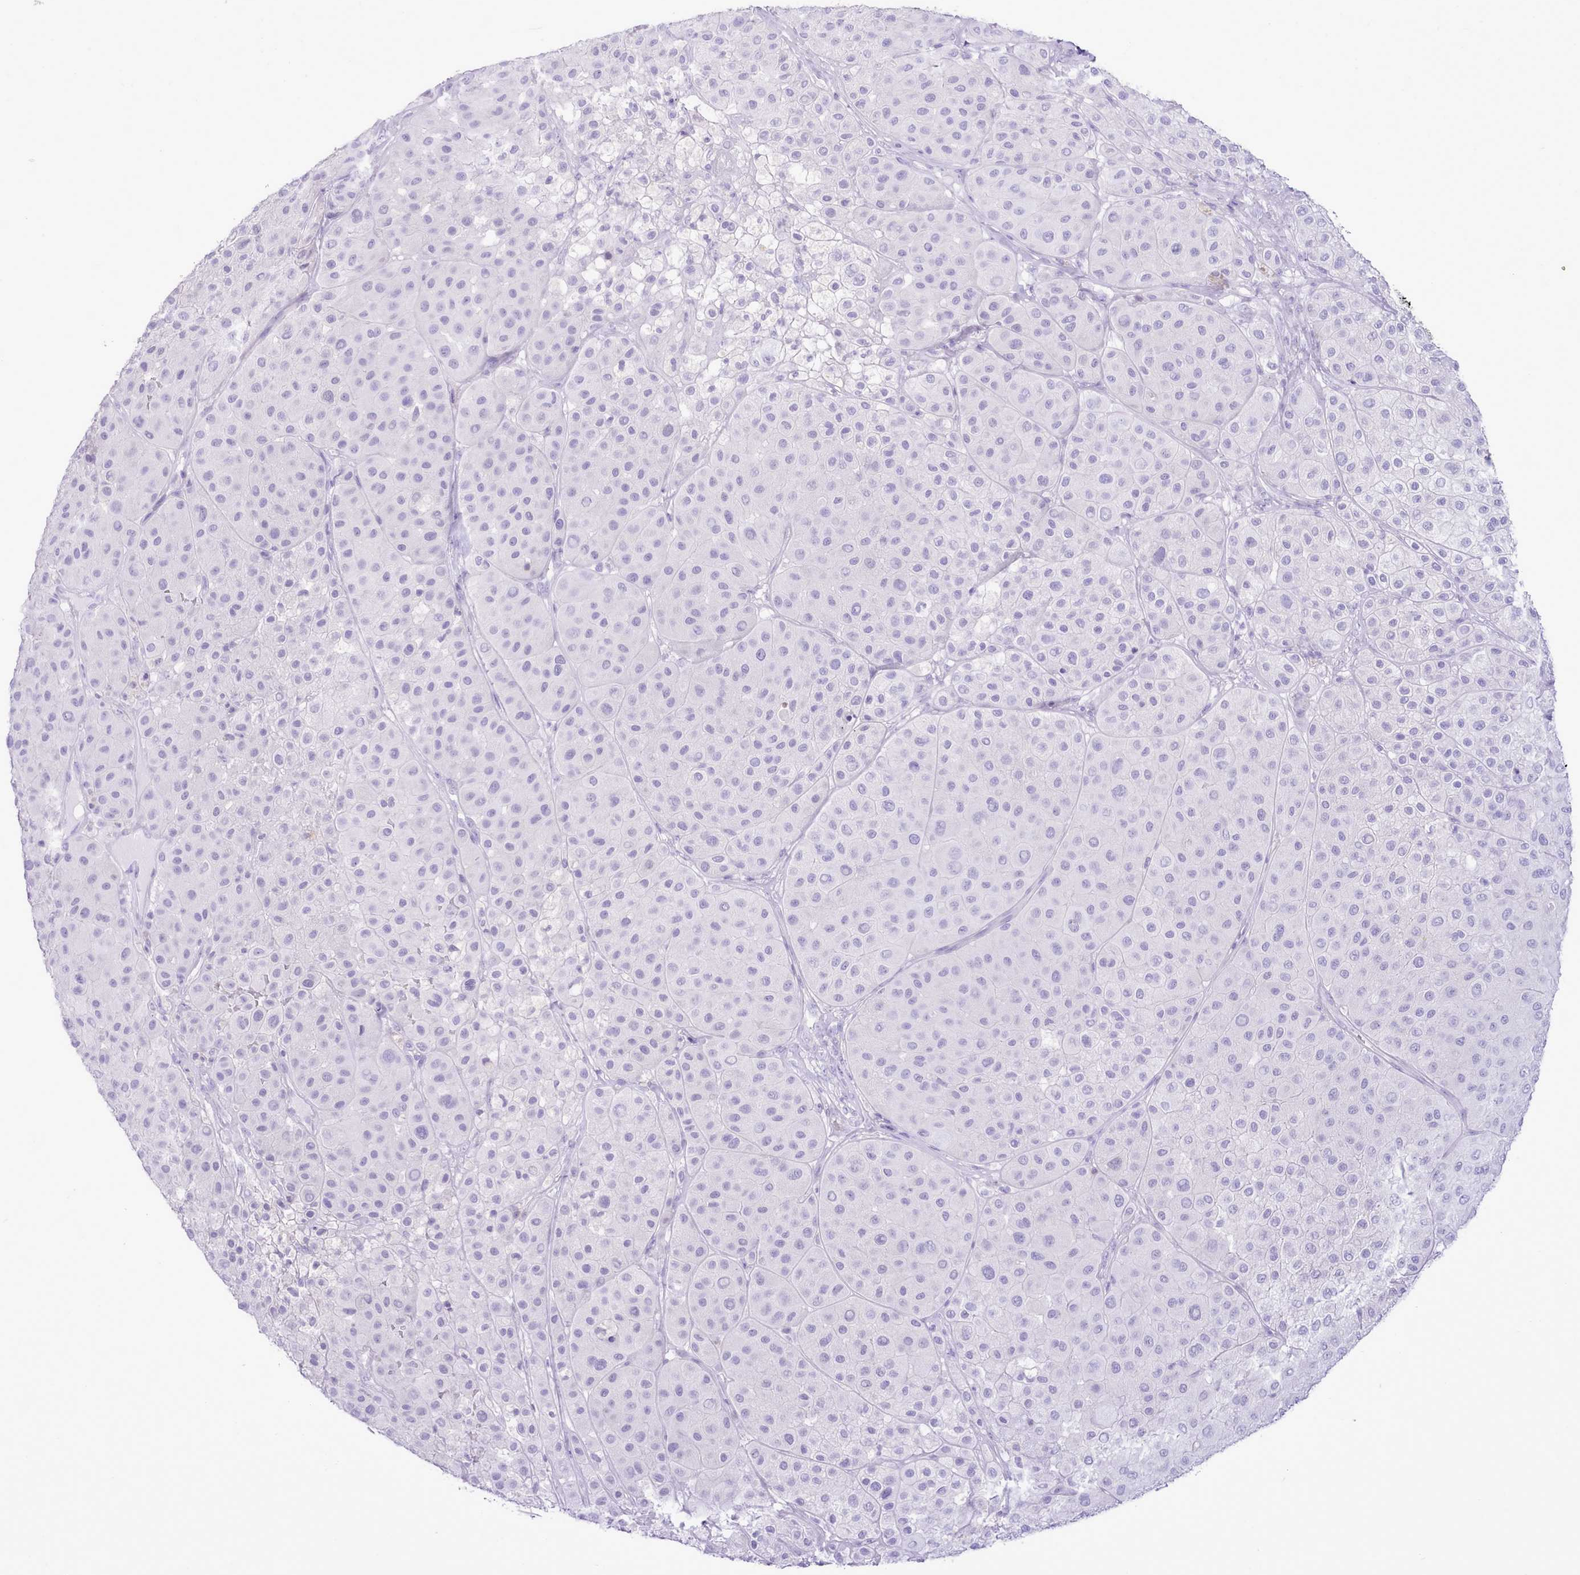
{"staining": {"intensity": "negative", "quantity": "none", "location": "none"}, "tissue": "melanoma", "cell_type": "Tumor cells", "image_type": "cancer", "snomed": [{"axis": "morphology", "description": "Malignant melanoma, Metastatic site"}, {"axis": "topography", "description": "Smooth muscle"}], "caption": "This histopathology image is of melanoma stained with immunohistochemistry (IHC) to label a protein in brown with the nuclei are counter-stained blue. There is no staining in tumor cells.", "gene": "MDFI", "patient": {"sex": "male", "age": 41}}